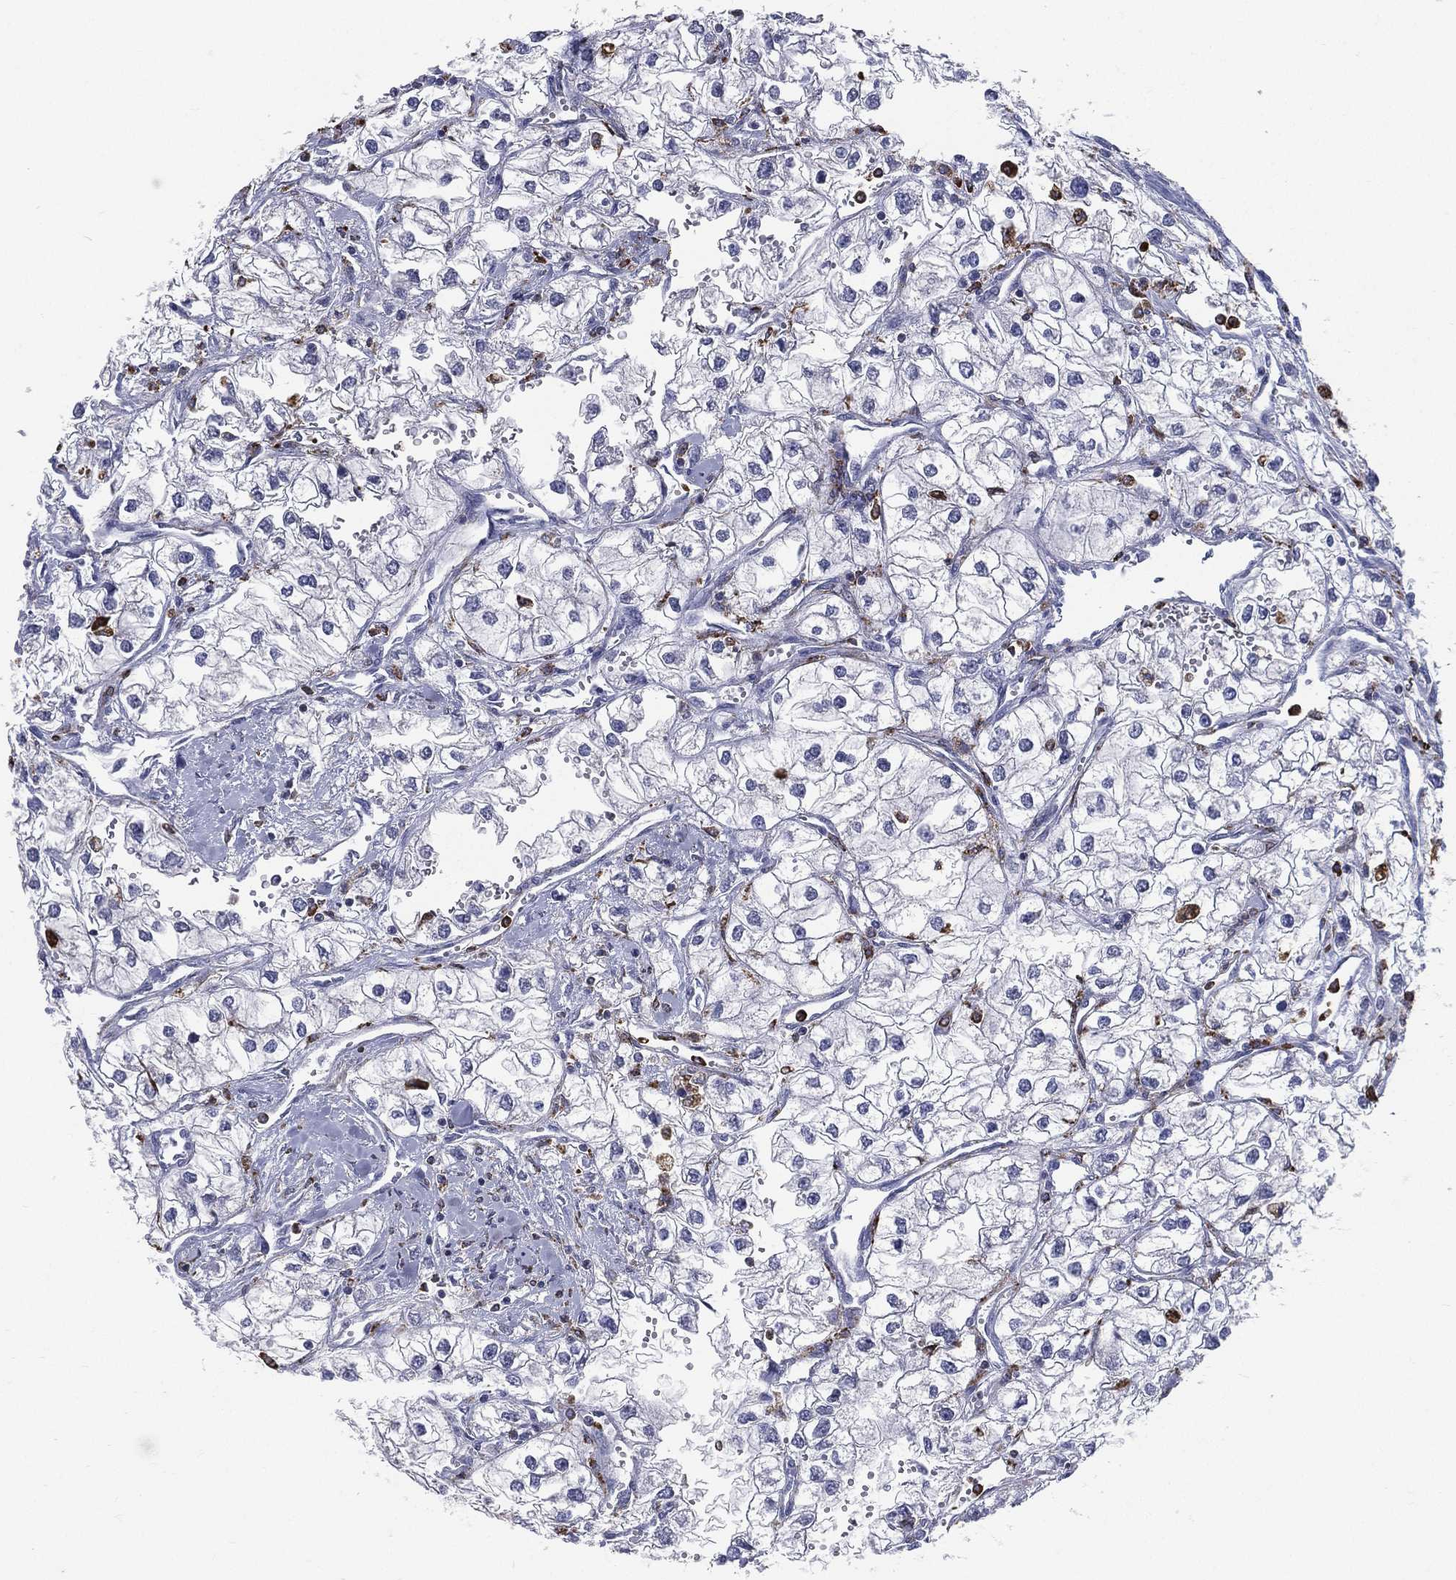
{"staining": {"intensity": "negative", "quantity": "none", "location": "none"}, "tissue": "renal cancer", "cell_type": "Tumor cells", "image_type": "cancer", "snomed": [{"axis": "morphology", "description": "Adenocarcinoma, NOS"}, {"axis": "topography", "description": "Kidney"}], "caption": "The image exhibits no staining of tumor cells in adenocarcinoma (renal). (Immunohistochemistry, brightfield microscopy, high magnification).", "gene": "EVI2B", "patient": {"sex": "male", "age": 59}}